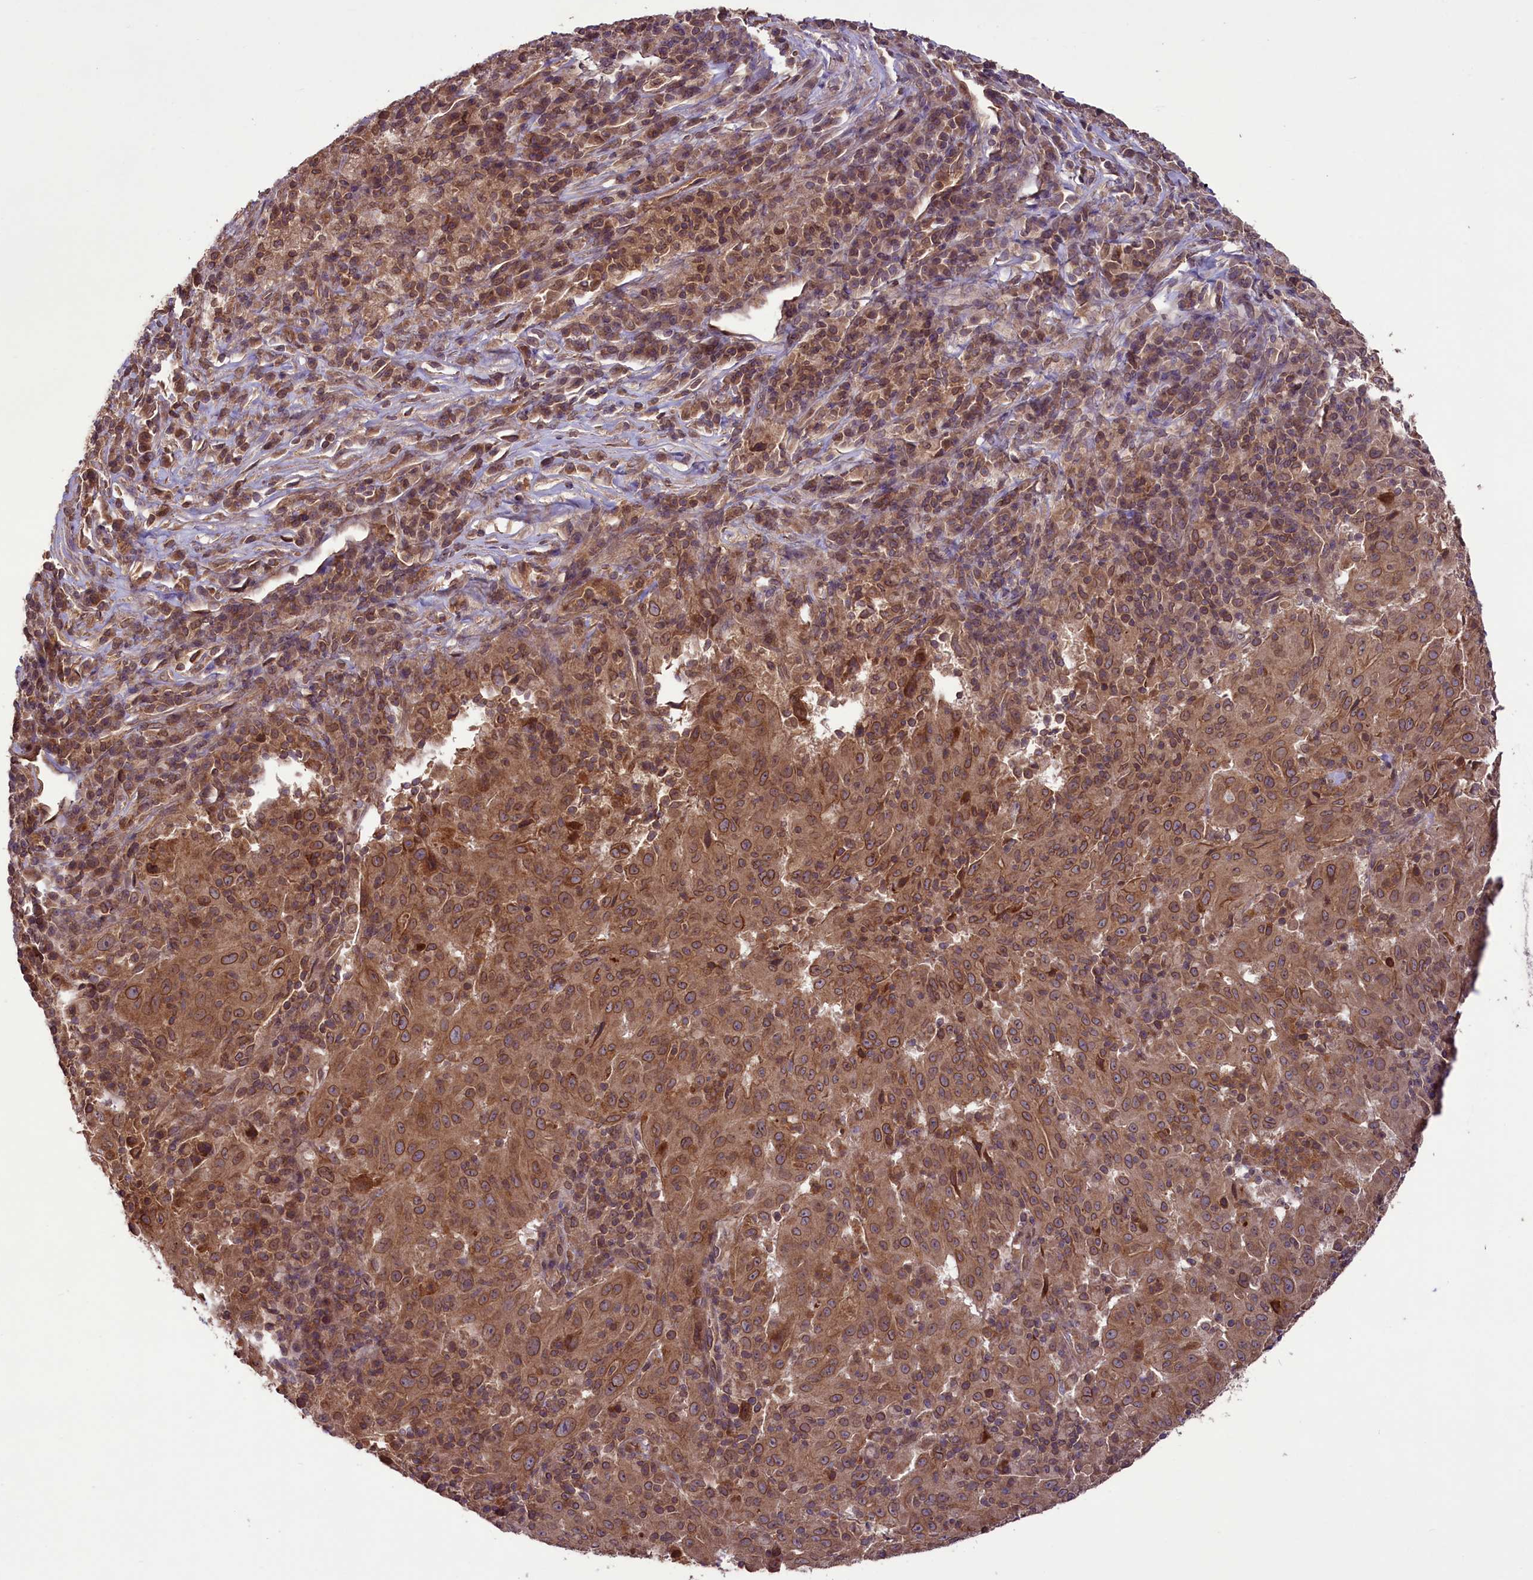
{"staining": {"intensity": "moderate", "quantity": ">75%", "location": "cytoplasmic/membranous"}, "tissue": "pancreatic cancer", "cell_type": "Tumor cells", "image_type": "cancer", "snomed": [{"axis": "morphology", "description": "Adenocarcinoma, NOS"}, {"axis": "topography", "description": "Pancreas"}], "caption": "This is a histology image of immunohistochemistry (IHC) staining of pancreatic cancer (adenocarcinoma), which shows moderate staining in the cytoplasmic/membranous of tumor cells.", "gene": "CCDC125", "patient": {"sex": "male", "age": 63}}